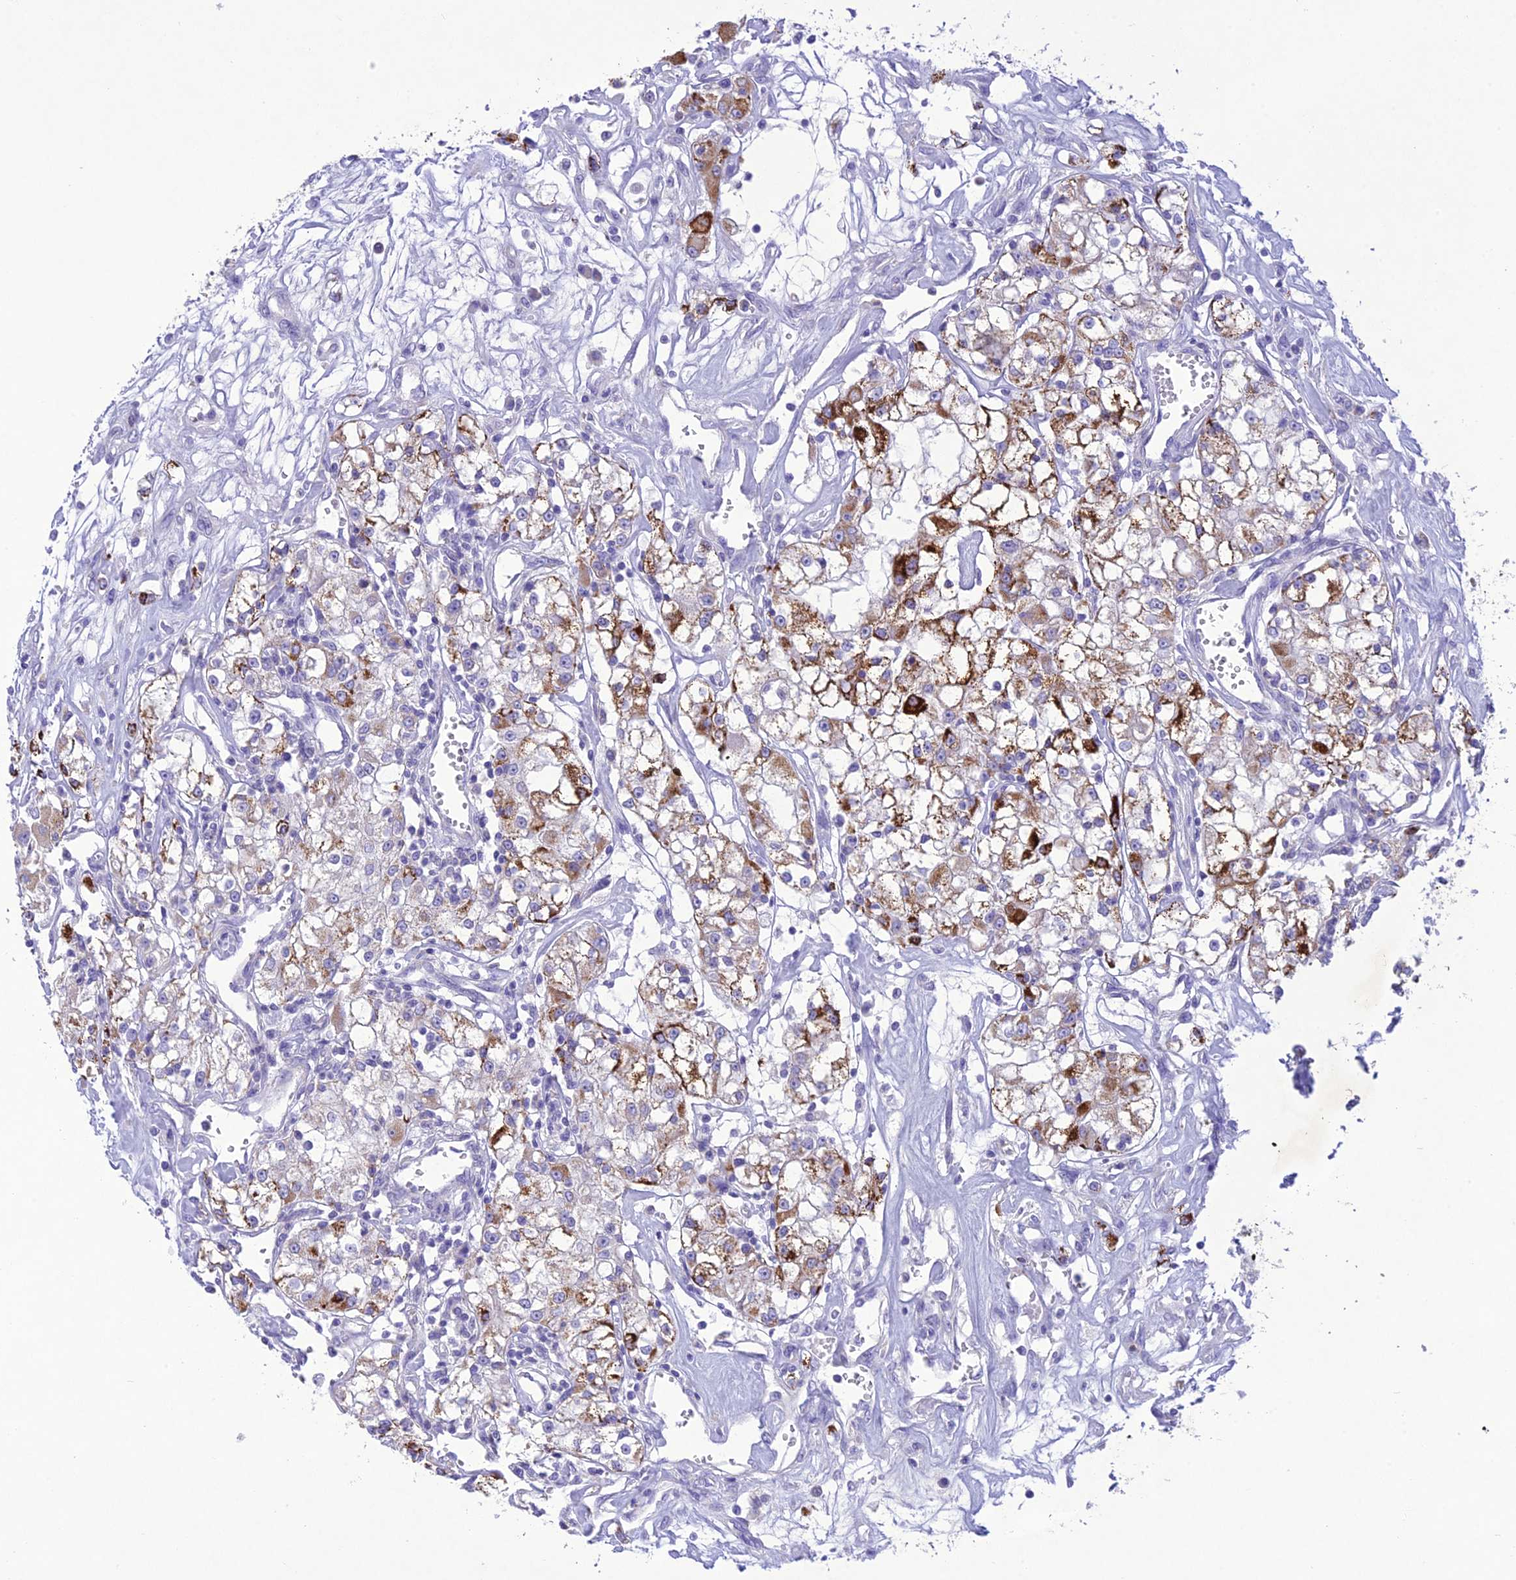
{"staining": {"intensity": "moderate", "quantity": "25%-75%", "location": "cytoplasmic/membranous"}, "tissue": "renal cancer", "cell_type": "Tumor cells", "image_type": "cancer", "snomed": [{"axis": "morphology", "description": "Adenocarcinoma, NOS"}, {"axis": "topography", "description": "Kidney"}], "caption": "Immunohistochemical staining of human renal cancer (adenocarcinoma) displays medium levels of moderate cytoplasmic/membranous positivity in approximately 25%-75% of tumor cells.", "gene": "SLC13A5", "patient": {"sex": "female", "age": 59}}